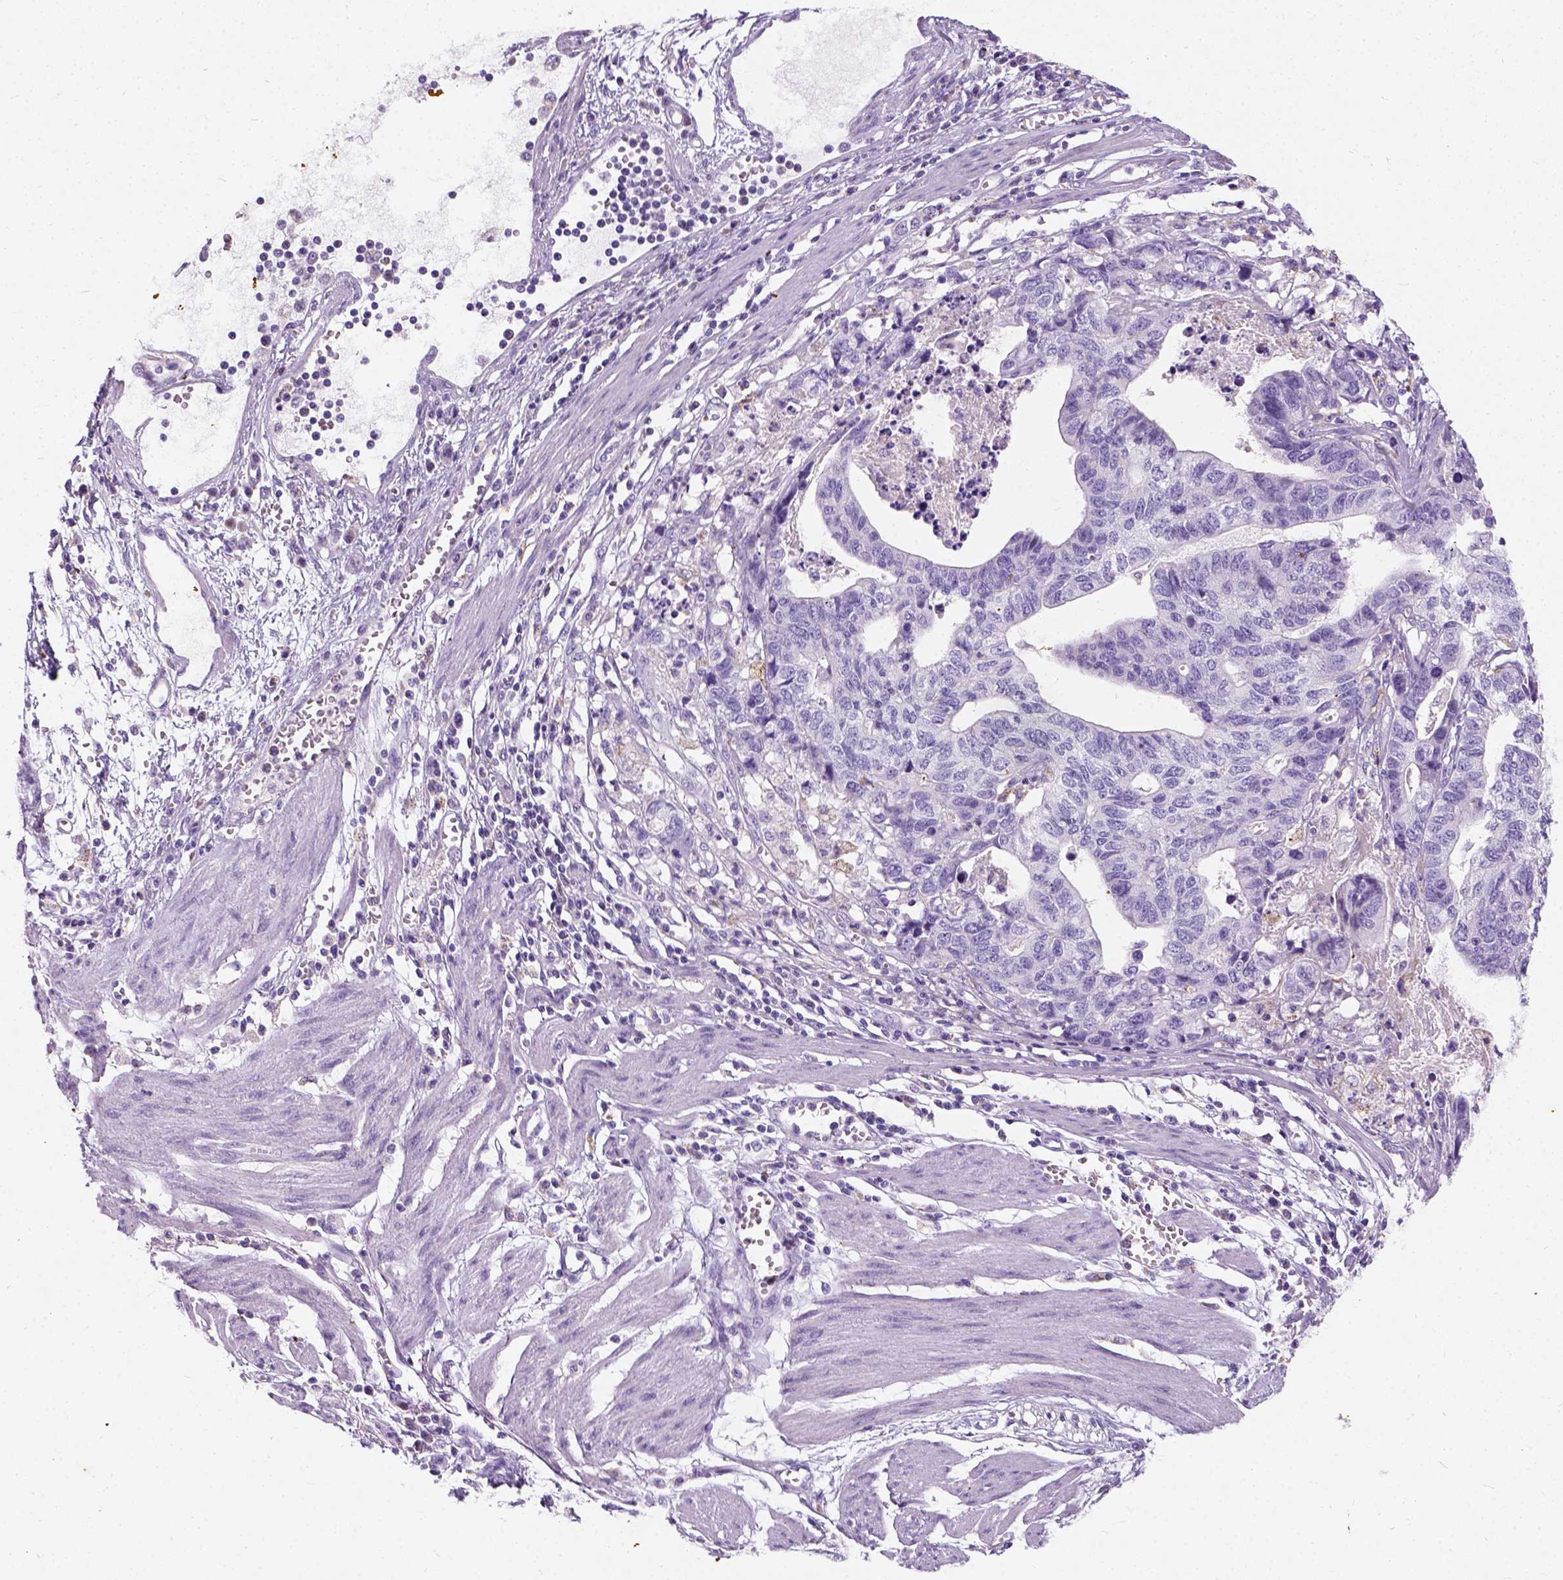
{"staining": {"intensity": "negative", "quantity": "none", "location": "none"}, "tissue": "stomach cancer", "cell_type": "Tumor cells", "image_type": "cancer", "snomed": [{"axis": "morphology", "description": "Adenocarcinoma, NOS"}, {"axis": "topography", "description": "Stomach, upper"}], "caption": "Immunohistochemistry (IHC) of human stomach adenocarcinoma reveals no positivity in tumor cells. (Brightfield microscopy of DAB (3,3'-diaminobenzidine) immunohistochemistry at high magnification).", "gene": "CHODL", "patient": {"sex": "female", "age": 67}}